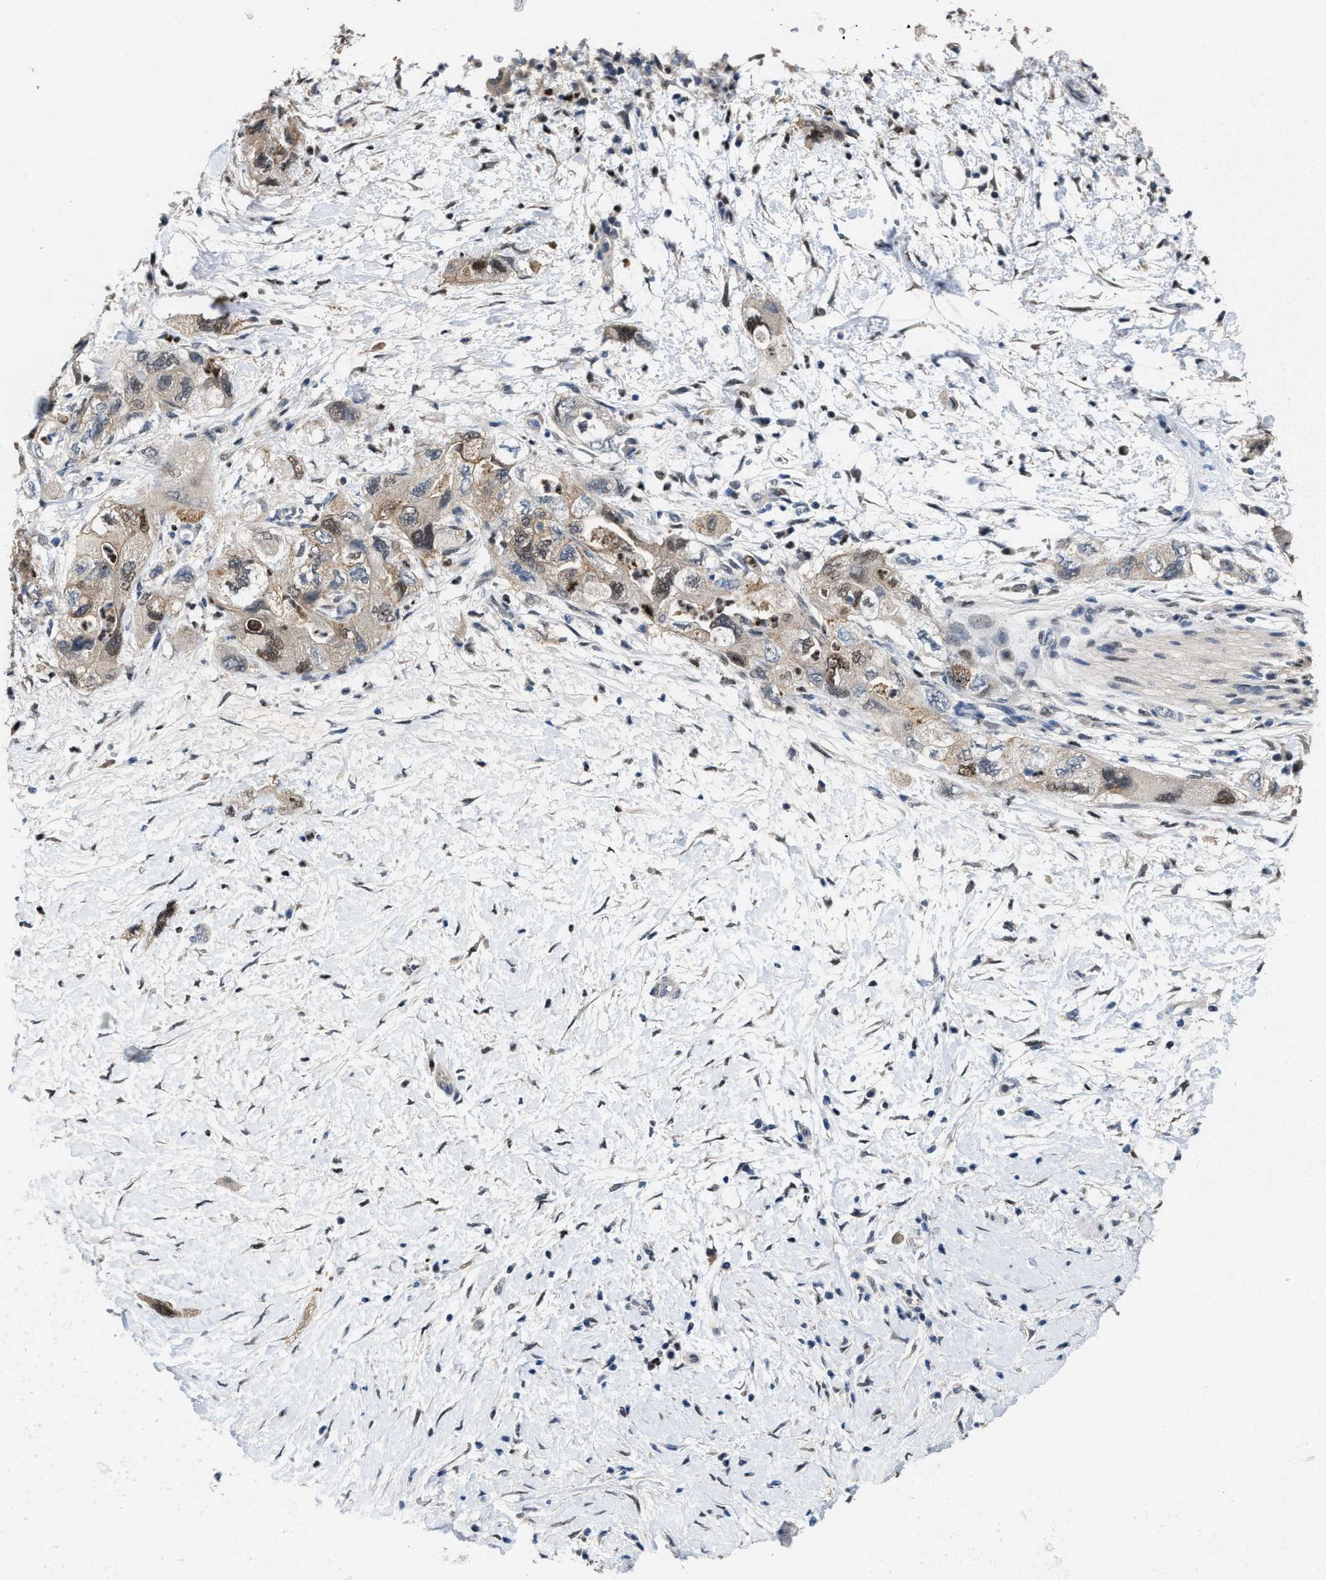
{"staining": {"intensity": "moderate", "quantity": "25%-75%", "location": "cytoplasmic/membranous,nuclear"}, "tissue": "pancreatic cancer", "cell_type": "Tumor cells", "image_type": "cancer", "snomed": [{"axis": "morphology", "description": "Adenocarcinoma, NOS"}, {"axis": "topography", "description": "Pancreas"}], "caption": "Immunohistochemistry of human pancreatic cancer (adenocarcinoma) reveals medium levels of moderate cytoplasmic/membranous and nuclear staining in approximately 25%-75% of tumor cells.", "gene": "ZNF20", "patient": {"sex": "female", "age": 73}}